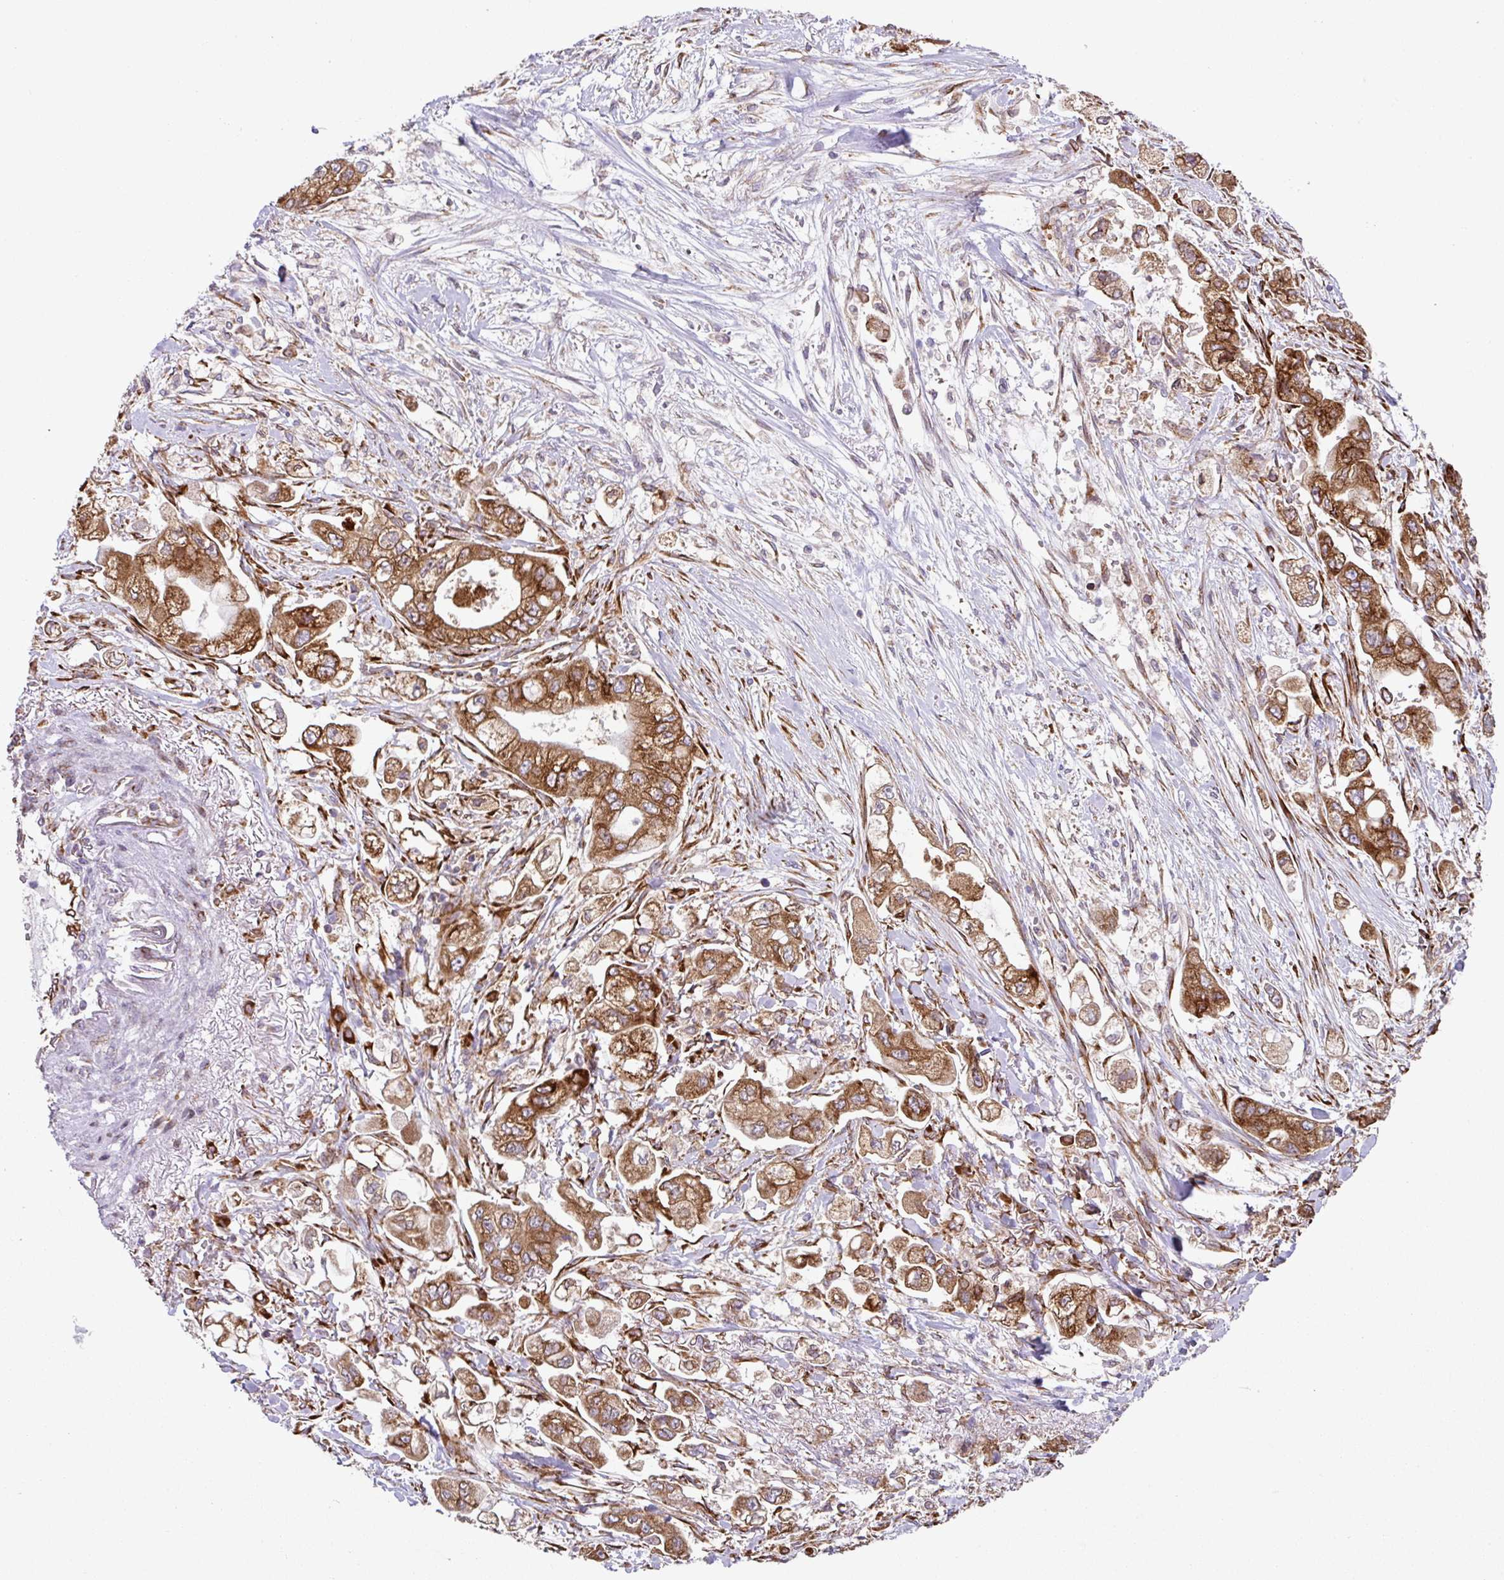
{"staining": {"intensity": "strong", "quantity": ">75%", "location": "cytoplasmic/membranous"}, "tissue": "stomach cancer", "cell_type": "Tumor cells", "image_type": "cancer", "snomed": [{"axis": "morphology", "description": "Adenocarcinoma, NOS"}, {"axis": "topography", "description": "Stomach"}], "caption": "The image shows immunohistochemical staining of stomach cancer (adenocarcinoma). There is strong cytoplasmic/membranous staining is appreciated in about >75% of tumor cells. Nuclei are stained in blue.", "gene": "SLC39A7", "patient": {"sex": "male", "age": 62}}